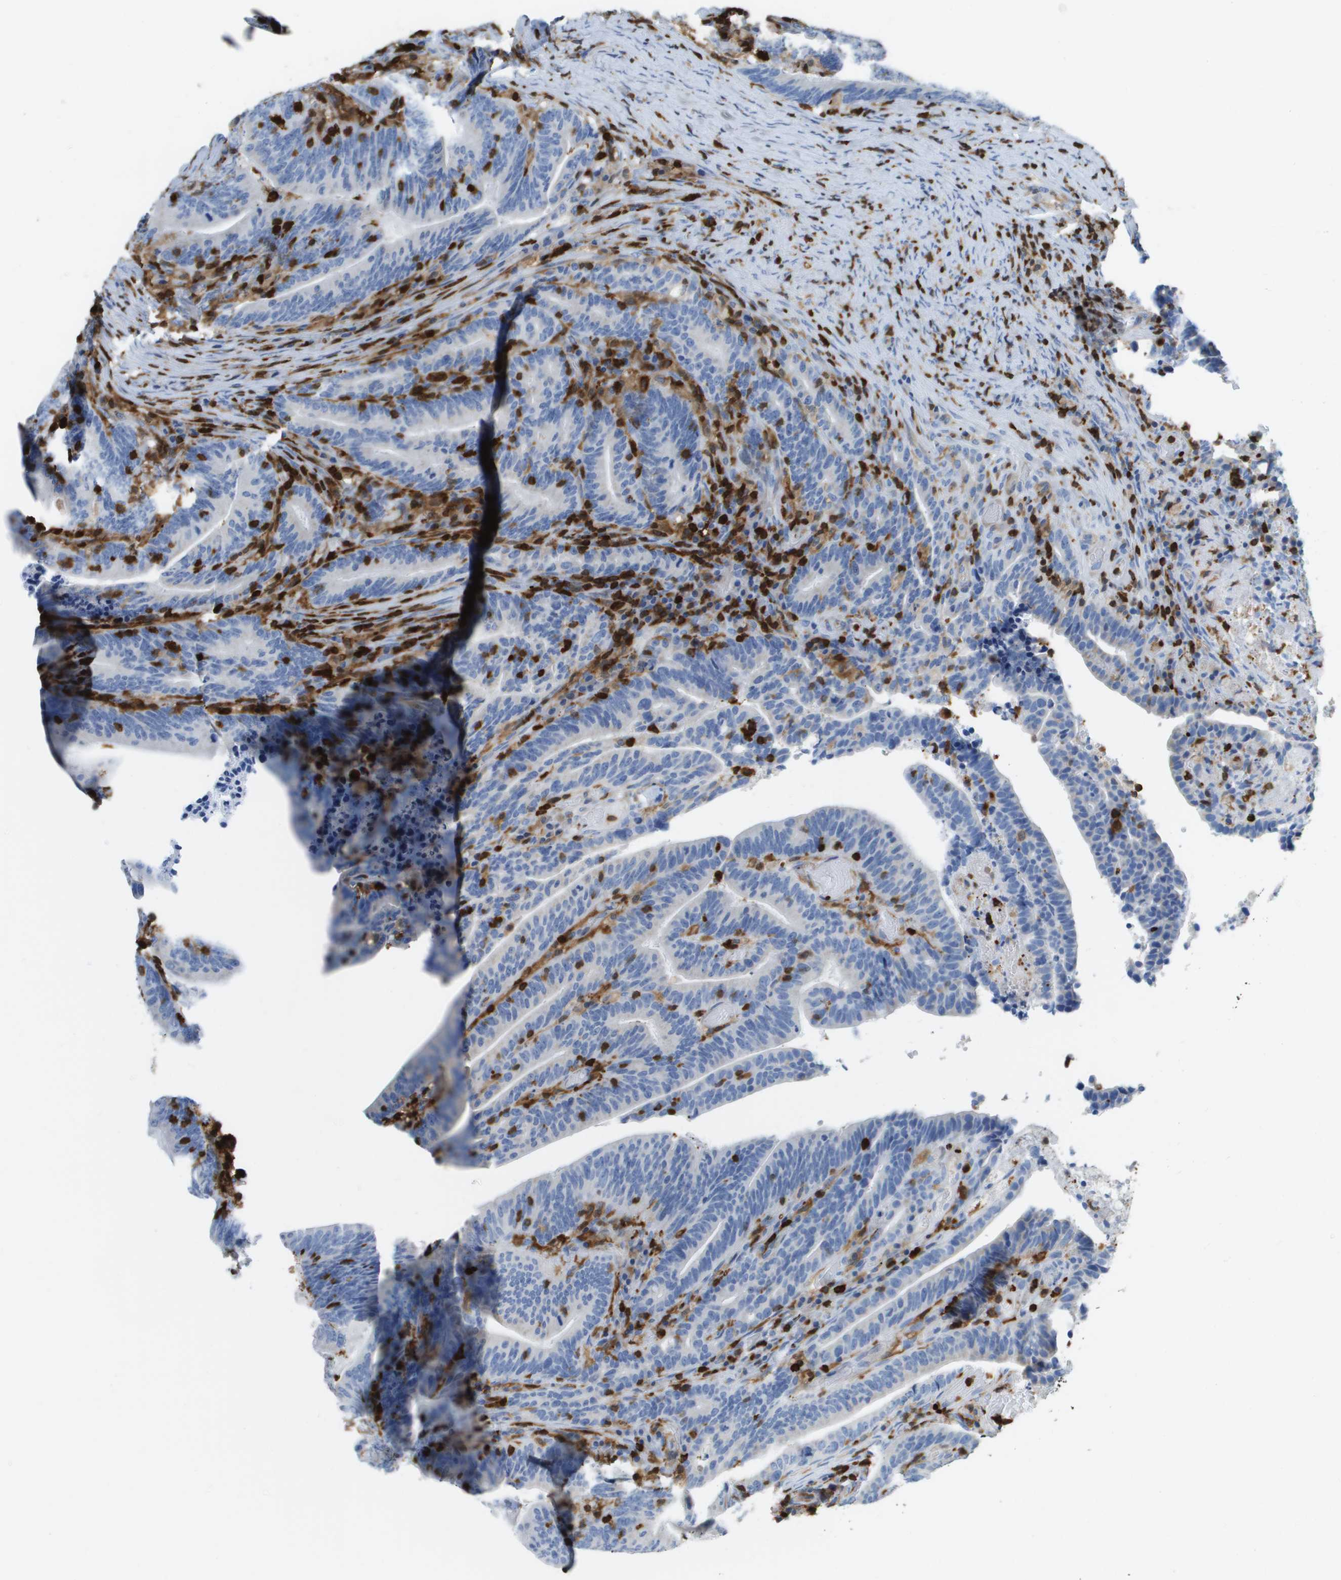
{"staining": {"intensity": "negative", "quantity": "none", "location": "none"}, "tissue": "colorectal cancer", "cell_type": "Tumor cells", "image_type": "cancer", "snomed": [{"axis": "morphology", "description": "Adenocarcinoma, NOS"}, {"axis": "topography", "description": "Colon"}], "caption": "Immunohistochemistry (IHC) image of neoplastic tissue: colorectal adenocarcinoma stained with DAB (3,3'-diaminobenzidine) exhibits no significant protein positivity in tumor cells.", "gene": "DOCK5", "patient": {"sex": "female", "age": 66}}